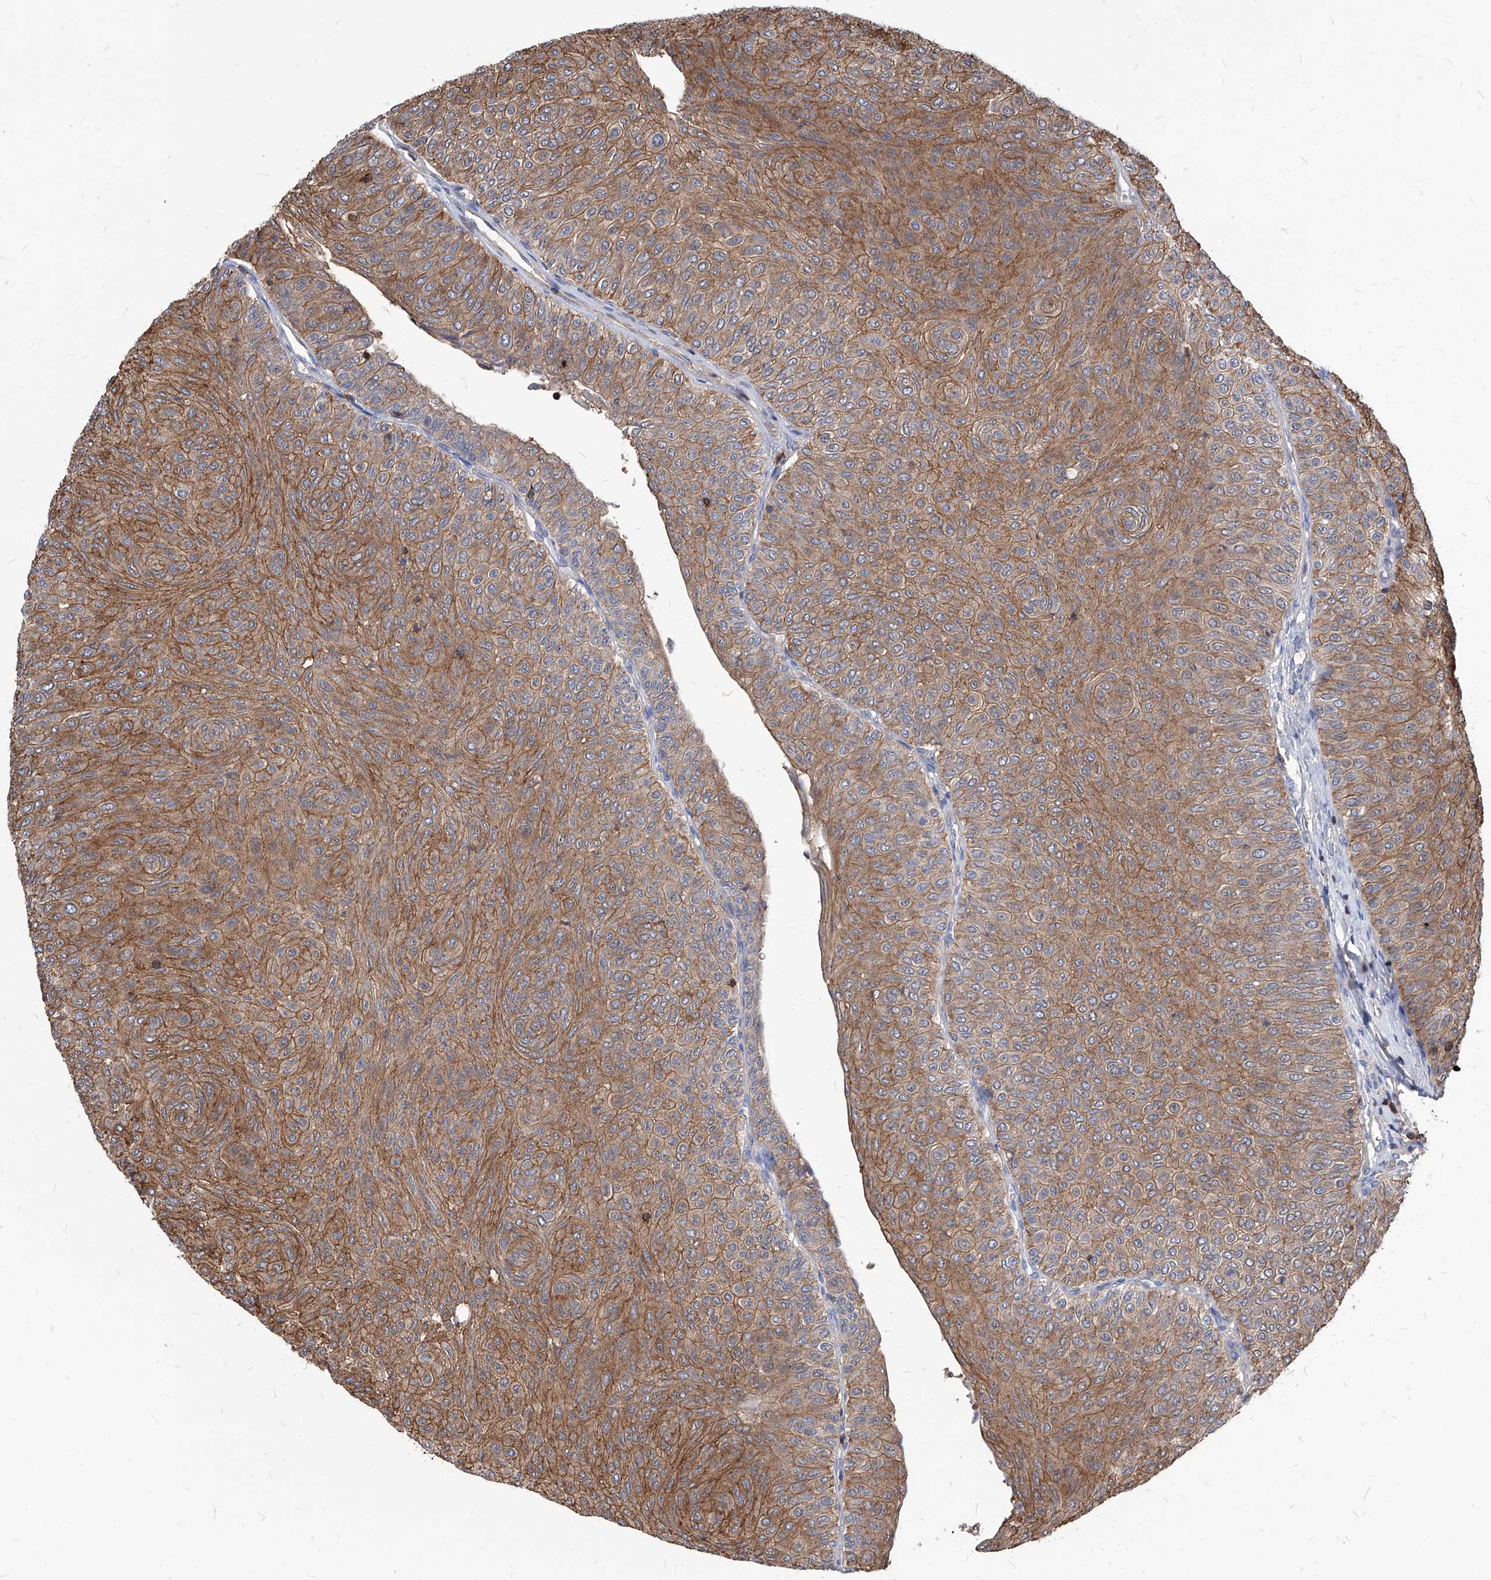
{"staining": {"intensity": "moderate", "quantity": ">75%", "location": "cytoplasmic/membranous"}, "tissue": "urothelial cancer", "cell_type": "Tumor cells", "image_type": "cancer", "snomed": [{"axis": "morphology", "description": "Urothelial carcinoma, Low grade"}, {"axis": "topography", "description": "Urinary bladder"}], "caption": "Immunohistochemical staining of human urothelial cancer exhibits medium levels of moderate cytoplasmic/membranous positivity in about >75% of tumor cells.", "gene": "ABRACL", "patient": {"sex": "male", "age": 78}}